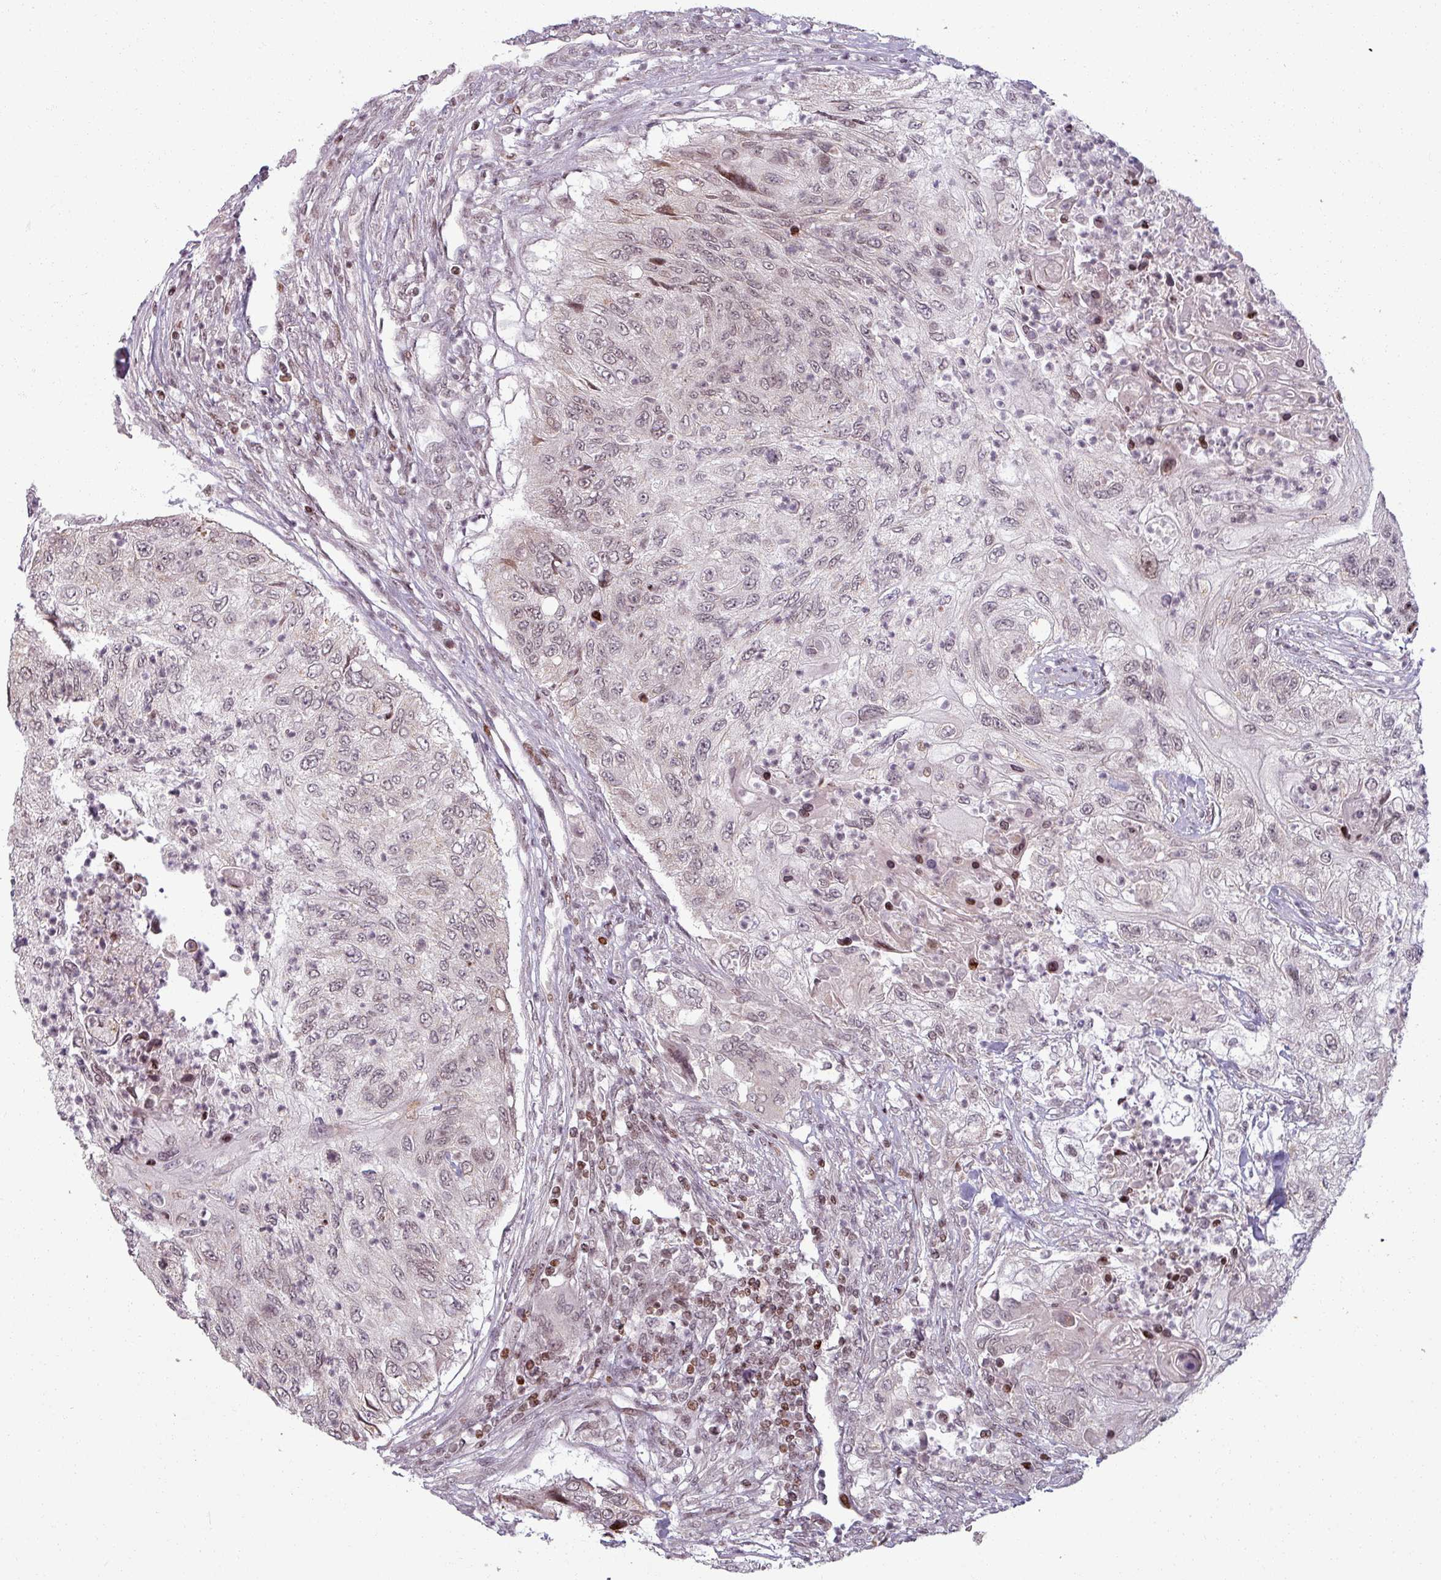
{"staining": {"intensity": "weak", "quantity": "25%-75%", "location": "nuclear"}, "tissue": "urothelial cancer", "cell_type": "Tumor cells", "image_type": "cancer", "snomed": [{"axis": "morphology", "description": "Urothelial carcinoma, High grade"}, {"axis": "topography", "description": "Urinary bladder"}], "caption": "There is low levels of weak nuclear positivity in tumor cells of urothelial cancer, as demonstrated by immunohistochemical staining (brown color).", "gene": "NCOR1", "patient": {"sex": "female", "age": 60}}